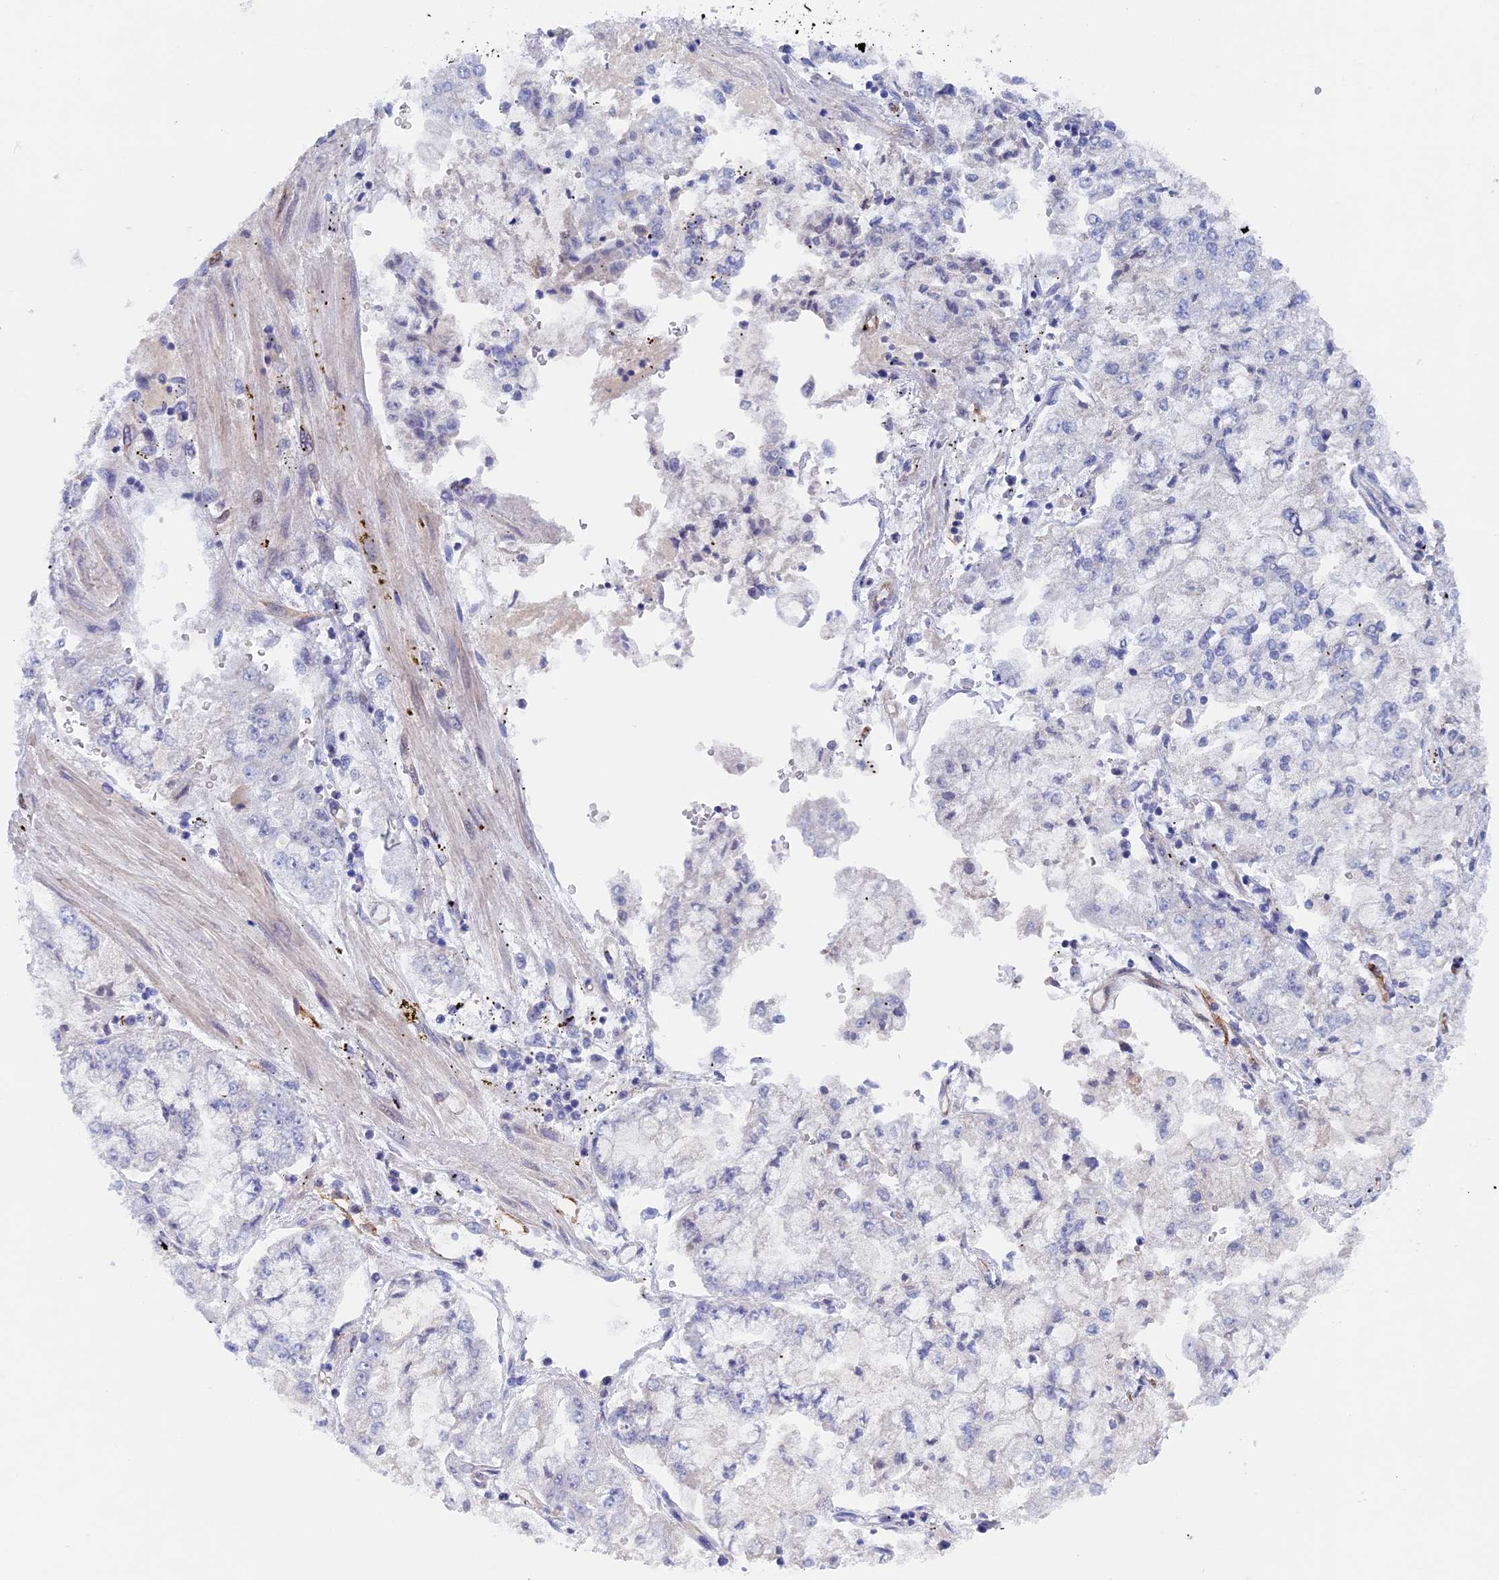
{"staining": {"intensity": "negative", "quantity": "none", "location": "none"}, "tissue": "stomach cancer", "cell_type": "Tumor cells", "image_type": "cancer", "snomed": [{"axis": "morphology", "description": "Adenocarcinoma, NOS"}, {"axis": "topography", "description": "Stomach"}], "caption": "The IHC image has no significant expression in tumor cells of stomach adenocarcinoma tissue. Nuclei are stained in blue.", "gene": "INSYN1", "patient": {"sex": "male", "age": 76}}